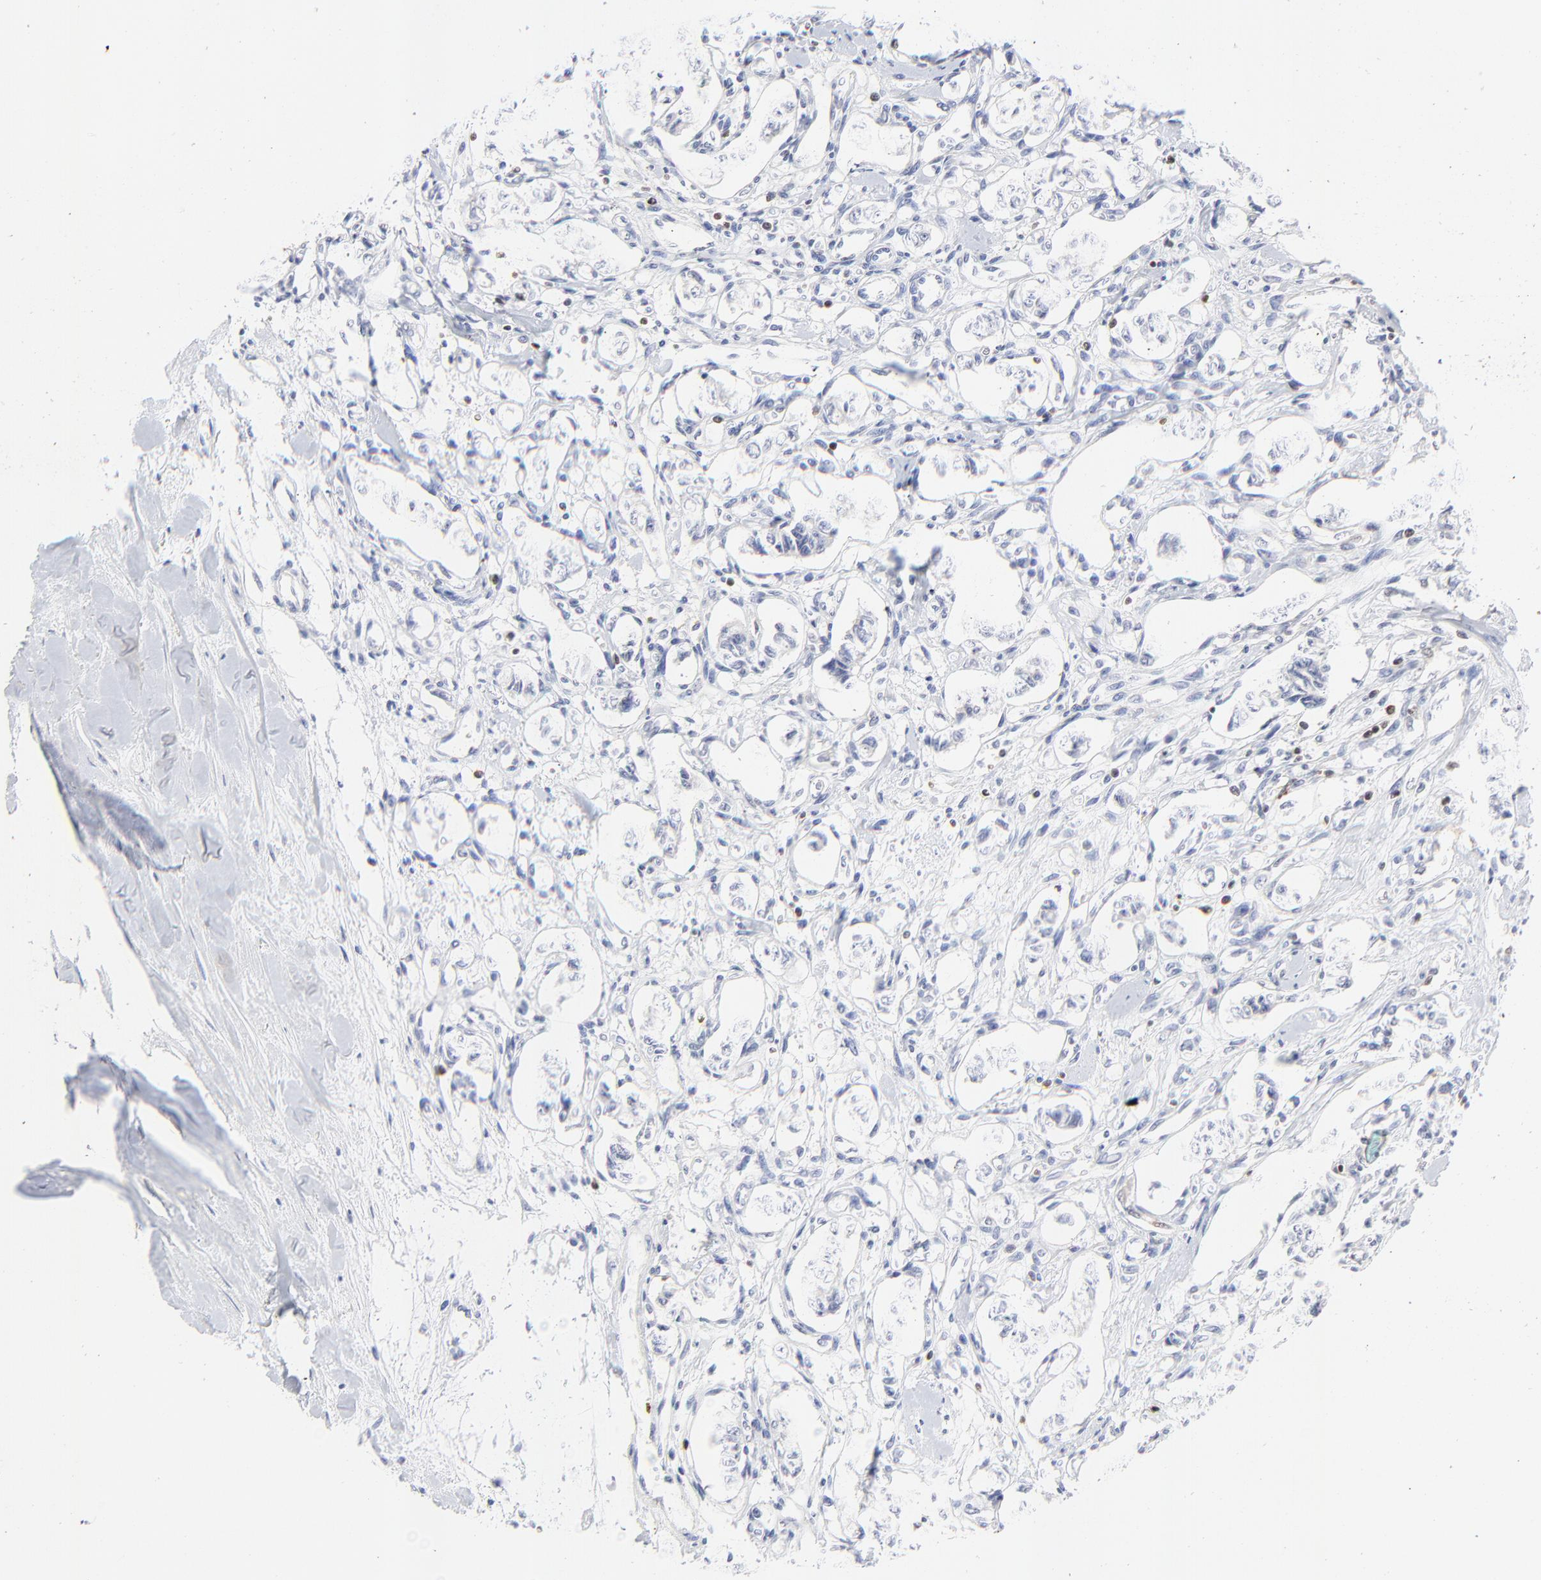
{"staining": {"intensity": "negative", "quantity": "none", "location": "none"}, "tissue": "renal cancer", "cell_type": "Tumor cells", "image_type": "cancer", "snomed": [{"axis": "morphology", "description": "Carcinoid, malignant, NOS"}, {"axis": "topography", "description": "Kidney"}], "caption": "Immunohistochemical staining of renal malignant carcinoid exhibits no significant expression in tumor cells.", "gene": "ZAP70", "patient": {"sex": "female", "age": 41}}